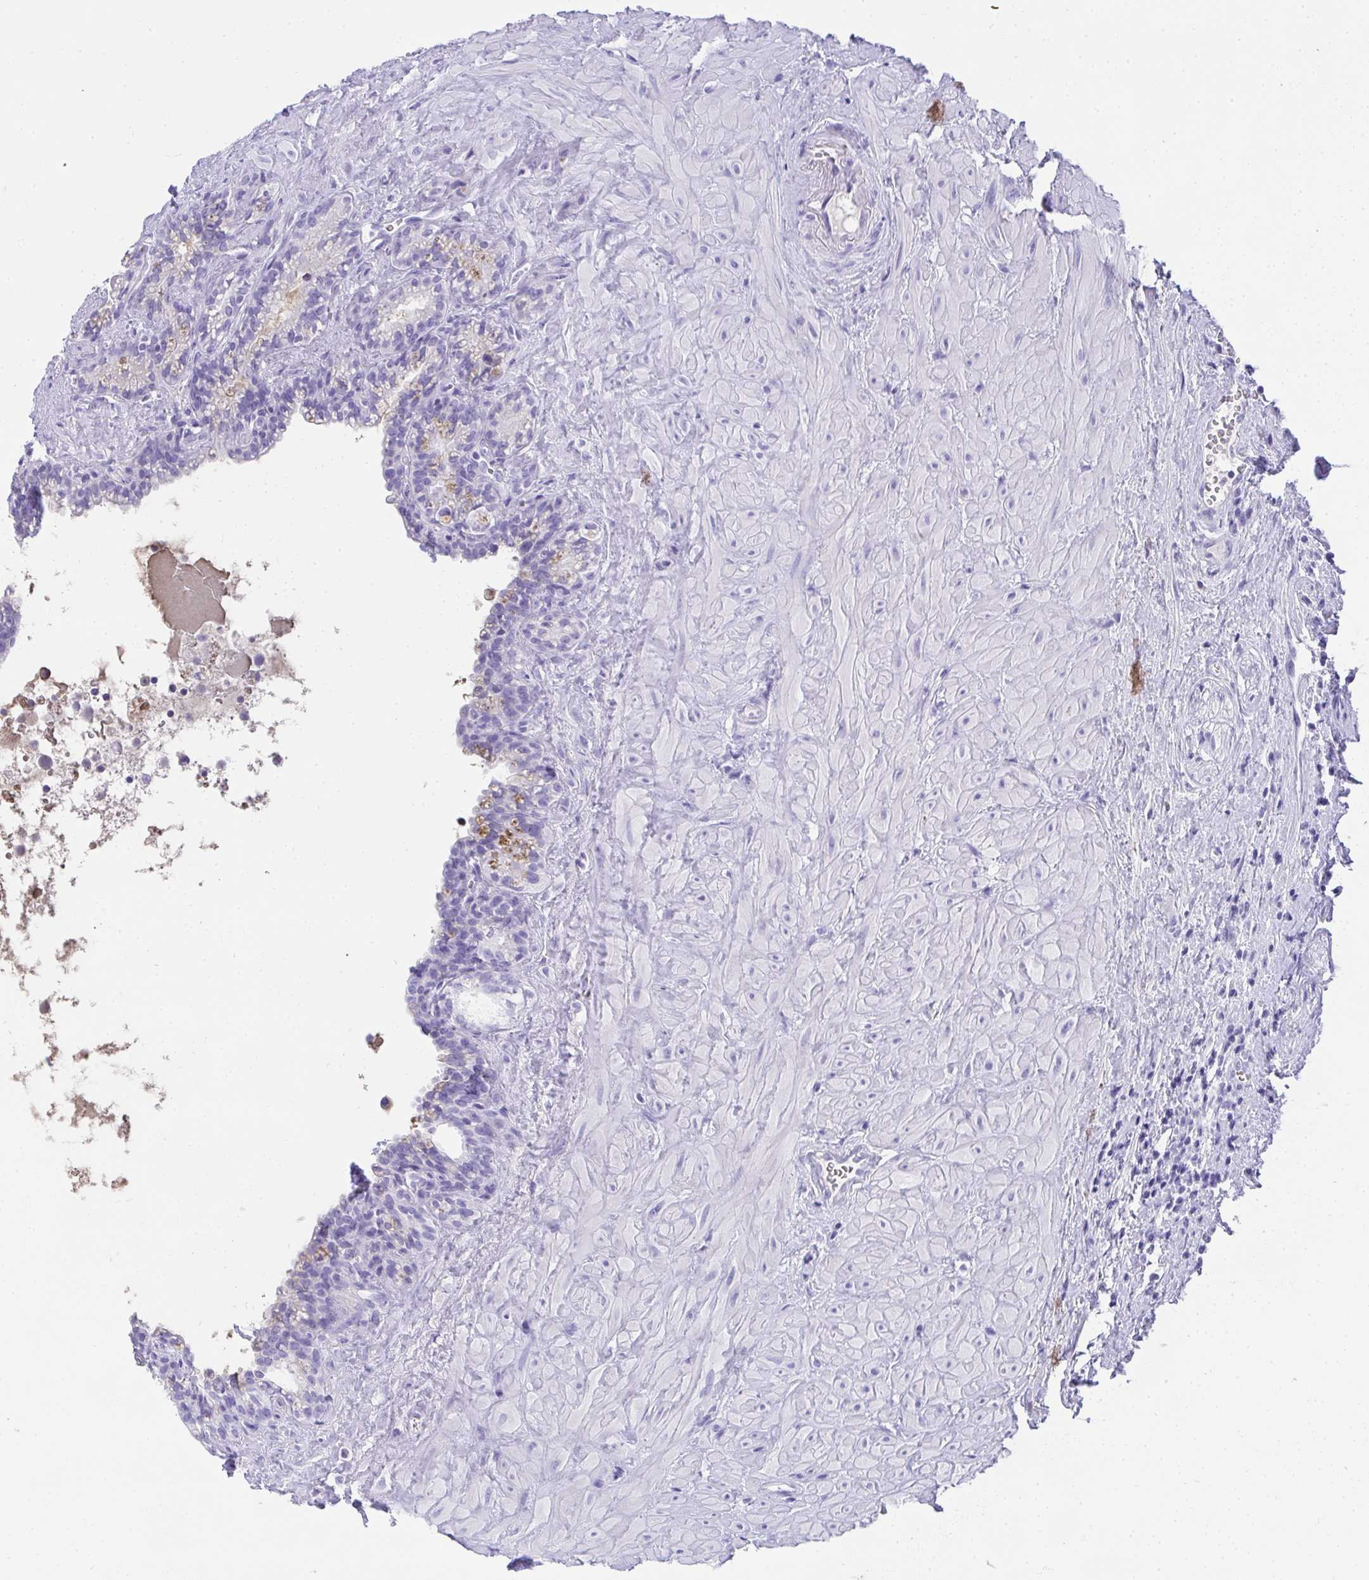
{"staining": {"intensity": "negative", "quantity": "none", "location": "none"}, "tissue": "seminal vesicle", "cell_type": "Glandular cells", "image_type": "normal", "snomed": [{"axis": "morphology", "description": "Normal tissue, NOS"}, {"axis": "topography", "description": "Seminal veicle"}], "caption": "Histopathology image shows no protein staining in glandular cells of normal seminal vesicle.", "gene": "AVIL", "patient": {"sex": "male", "age": 76}}